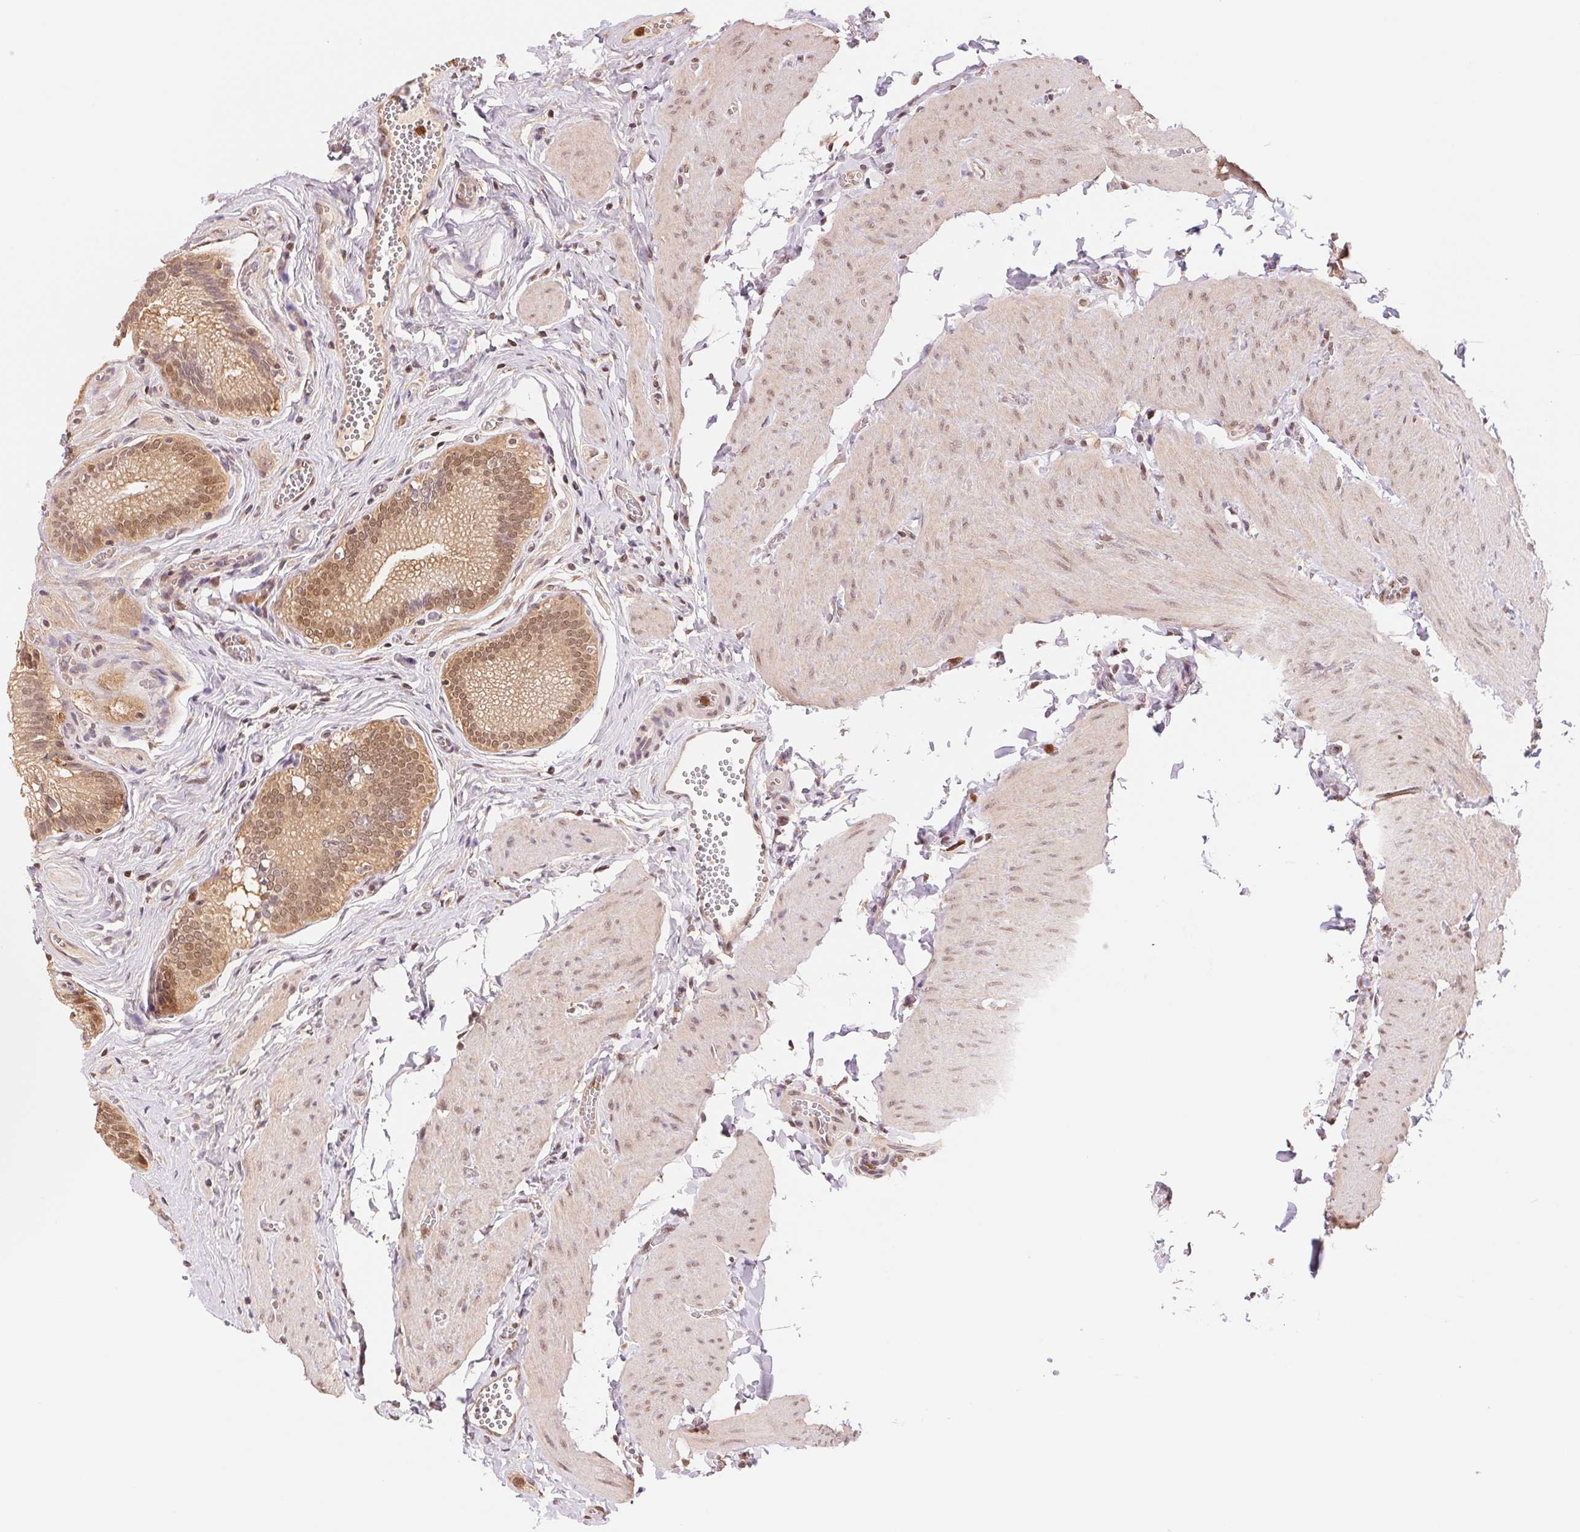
{"staining": {"intensity": "moderate", "quantity": ">75%", "location": "cytoplasmic/membranous,nuclear"}, "tissue": "gallbladder", "cell_type": "Glandular cells", "image_type": "normal", "snomed": [{"axis": "morphology", "description": "Normal tissue, NOS"}, {"axis": "topography", "description": "Gallbladder"}, {"axis": "topography", "description": "Peripheral nerve tissue"}], "caption": "DAB immunohistochemical staining of benign human gallbladder reveals moderate cytoplasmic/membranous,nuclear protein expression in approximately >75% of glandular cells.", "gene": "CDC123", "patient": {"sex": "male", "age": 17}}